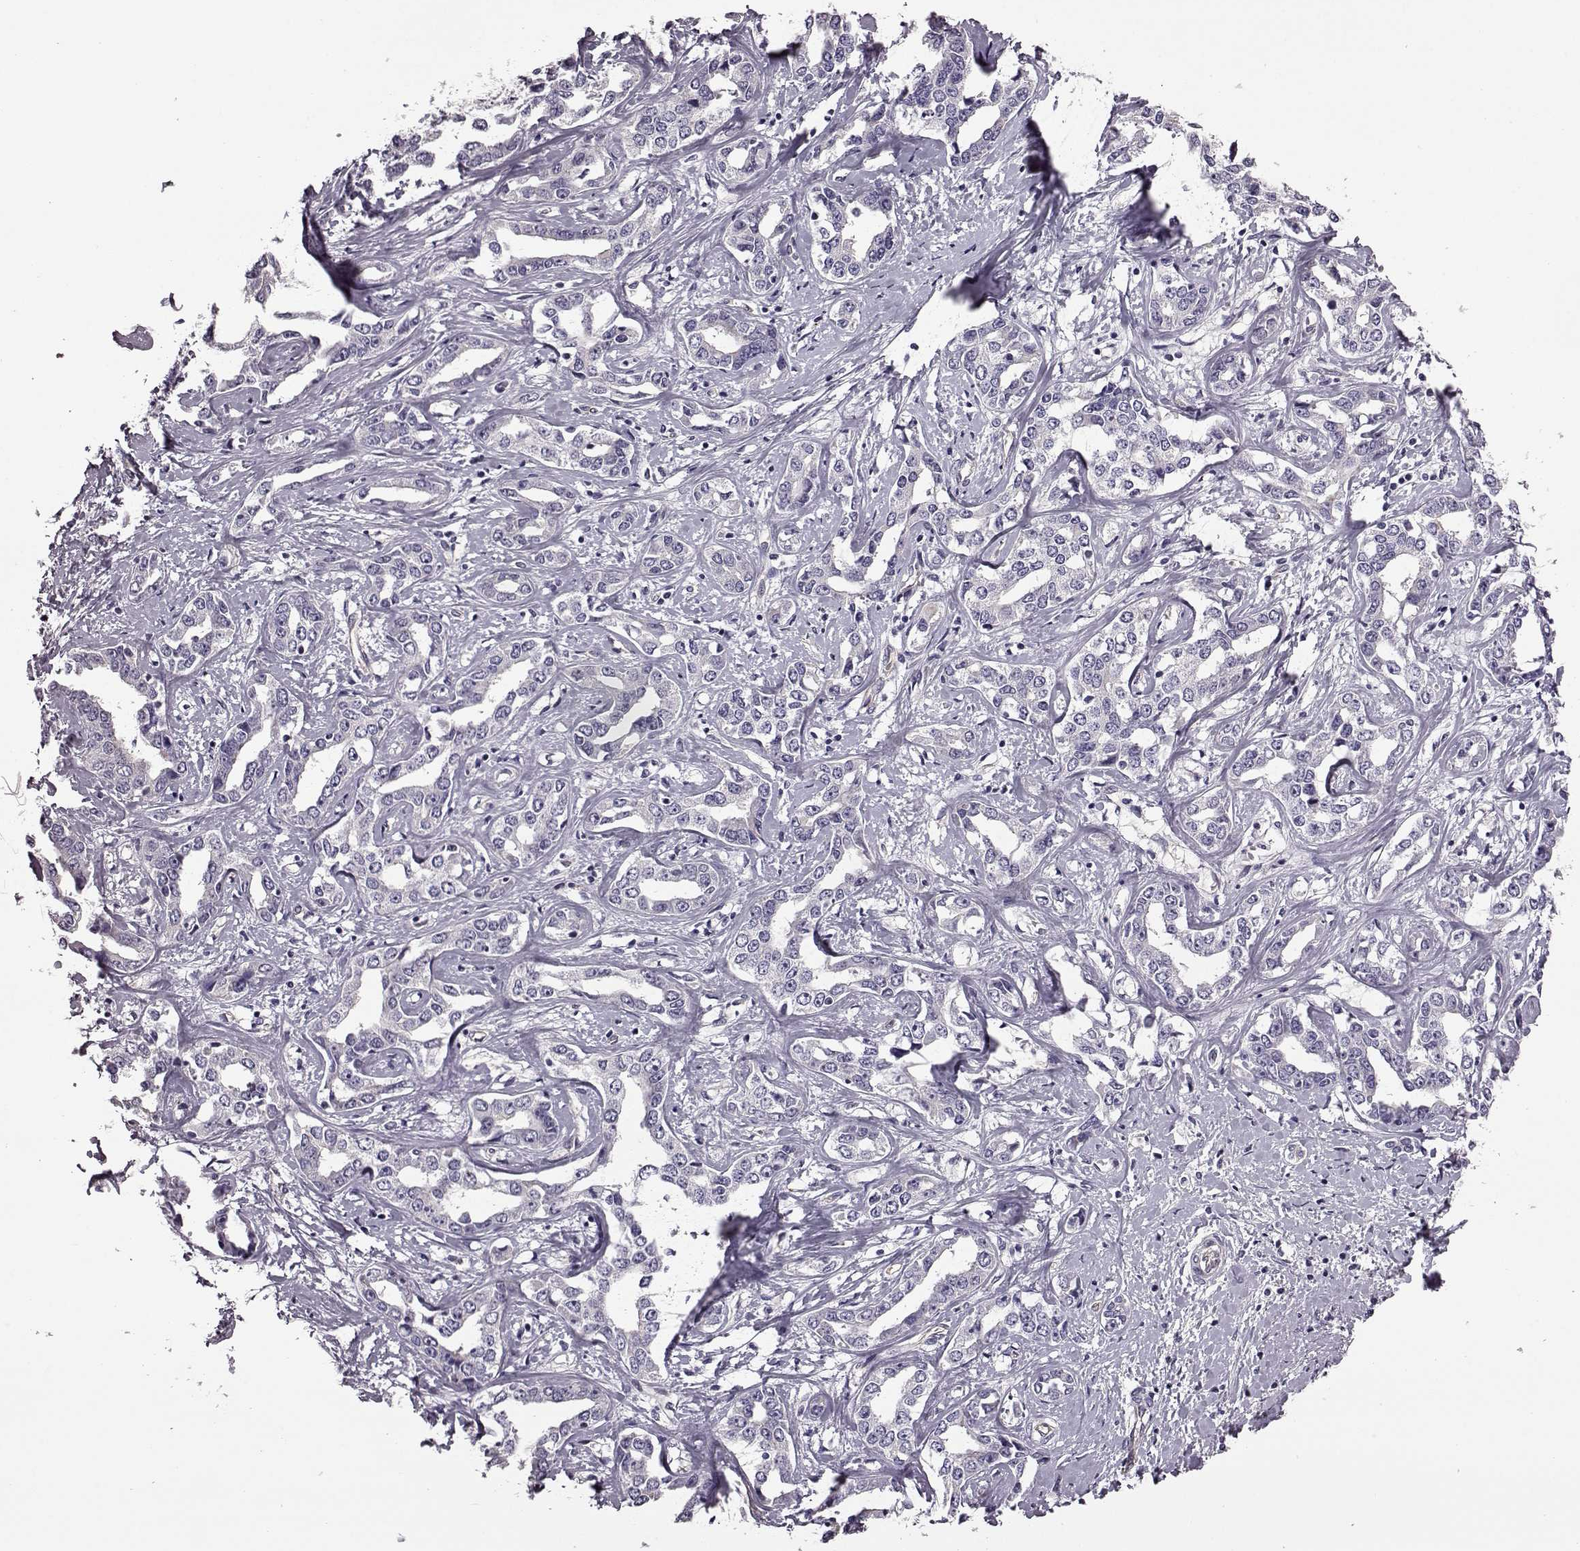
{"staining": {"intensity": "negative", "quantity": "none", "location": "none"}, "tissue": "liver cancer", "cell_type": "Tumor cells", "image_type": "cancer", "snomed": [{"axis": "morphology", "description": "Cholangiocarcinoma"}, {"axis": "topography", "description": "Liver"}], "caption": "There is no significant positivity in tumor cells of liver cancer (cholangiocarcinoma). Nuclei are stained in blue.", "gene": "EDDM3B", "patient": {"sex": "male", "age": 59}}